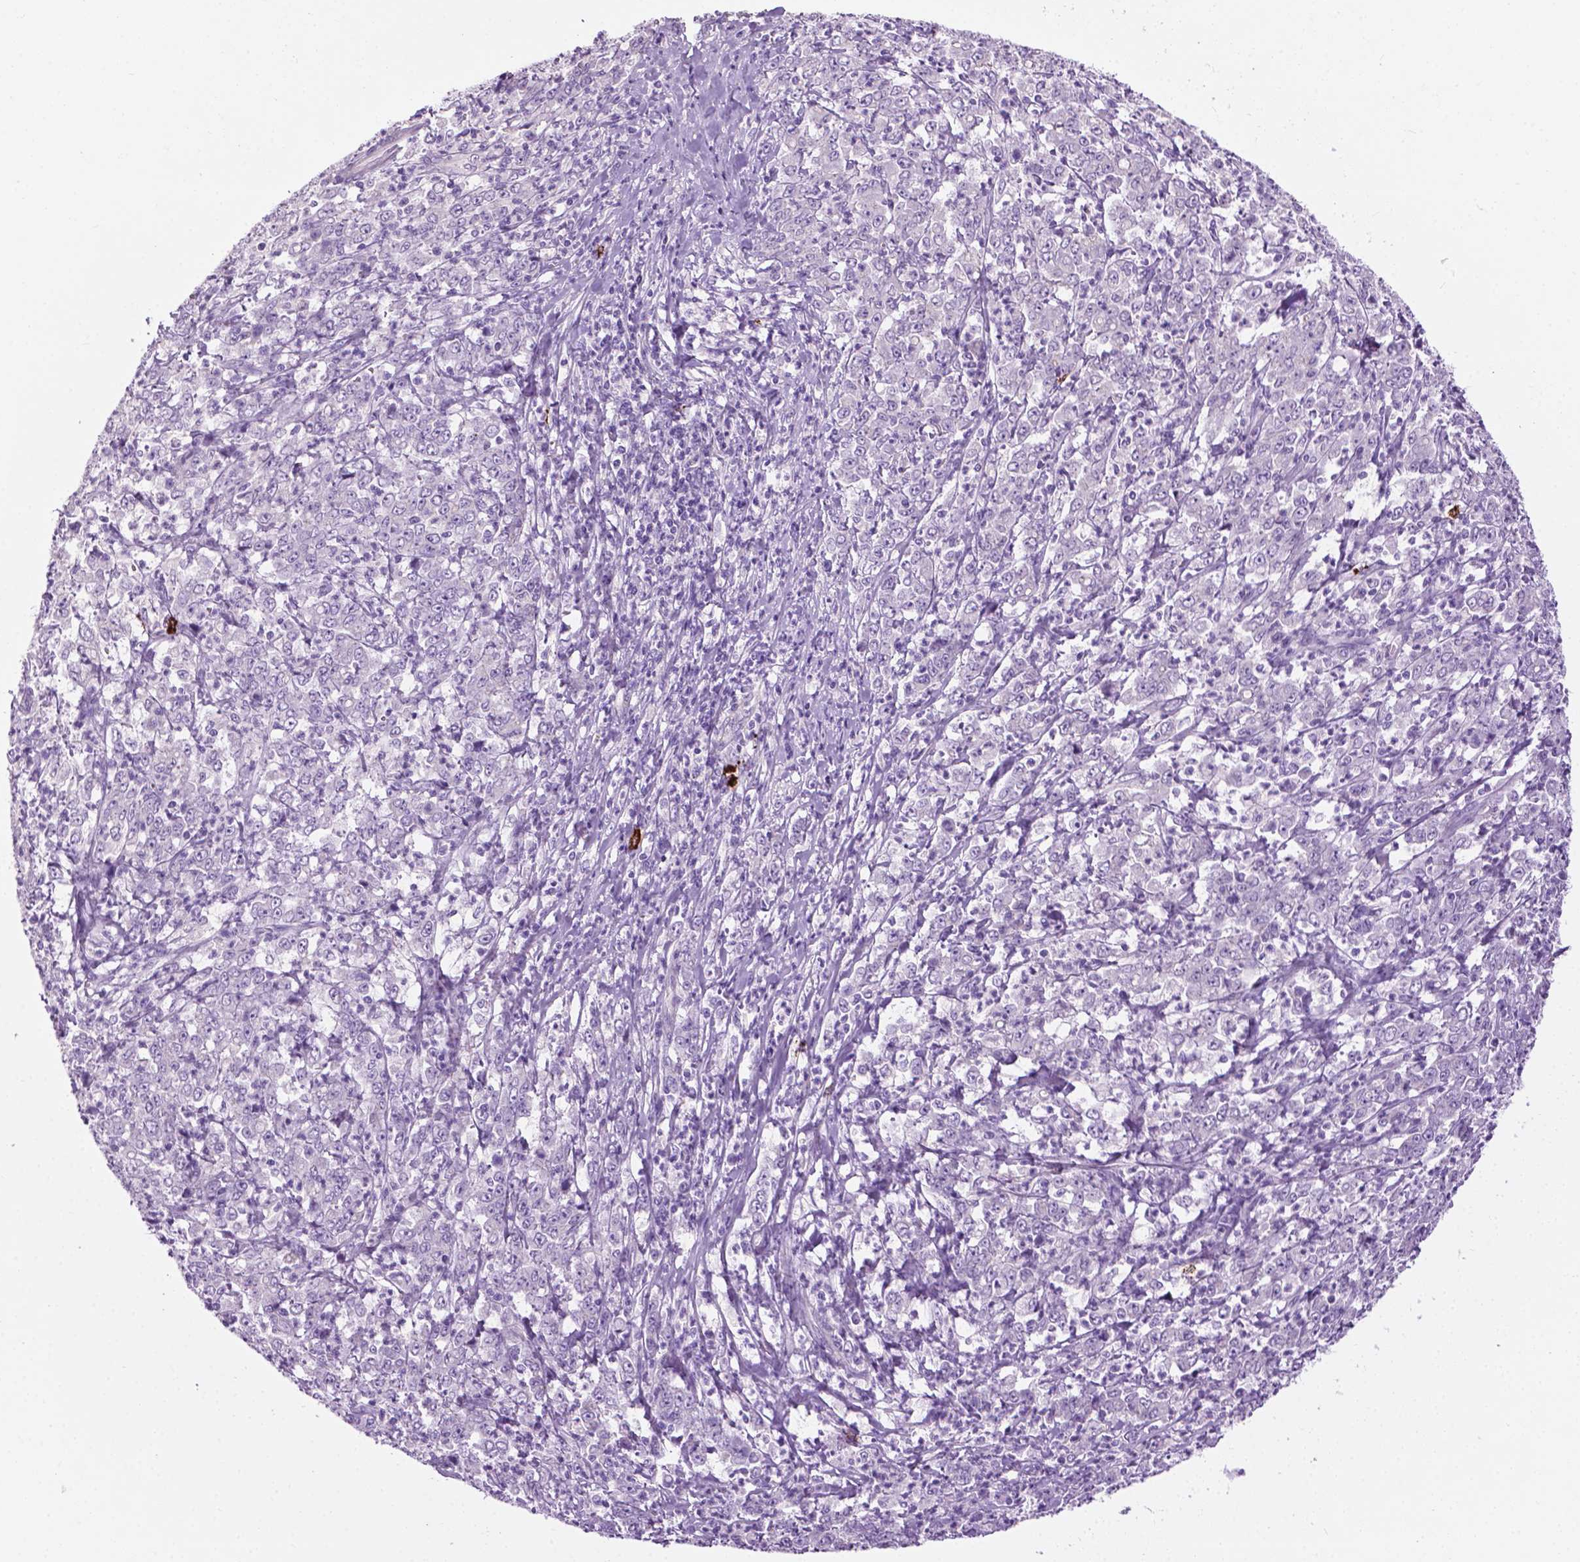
{"staining": {"intensity": "negative", "quantity": "none", "location": "none"}, "tissue": "stomach cancer", "cell_type": "Tumor cells", "image_type": "cancer", "snomed": [{"axis": "morphology", "description": "Adenocarcinoma, NOS"}, {"axis": "topography", "description": "Stomach, lower"}], "caption": "IHC histopathology image of neoplastic tissue: stomach cancer stained with DAB (3,3'-diaminobenzidine) displays no significant protein staining in tumor cells.", "gene": "SPECC1L", "patient": {"sex": "female", "age": 71}}